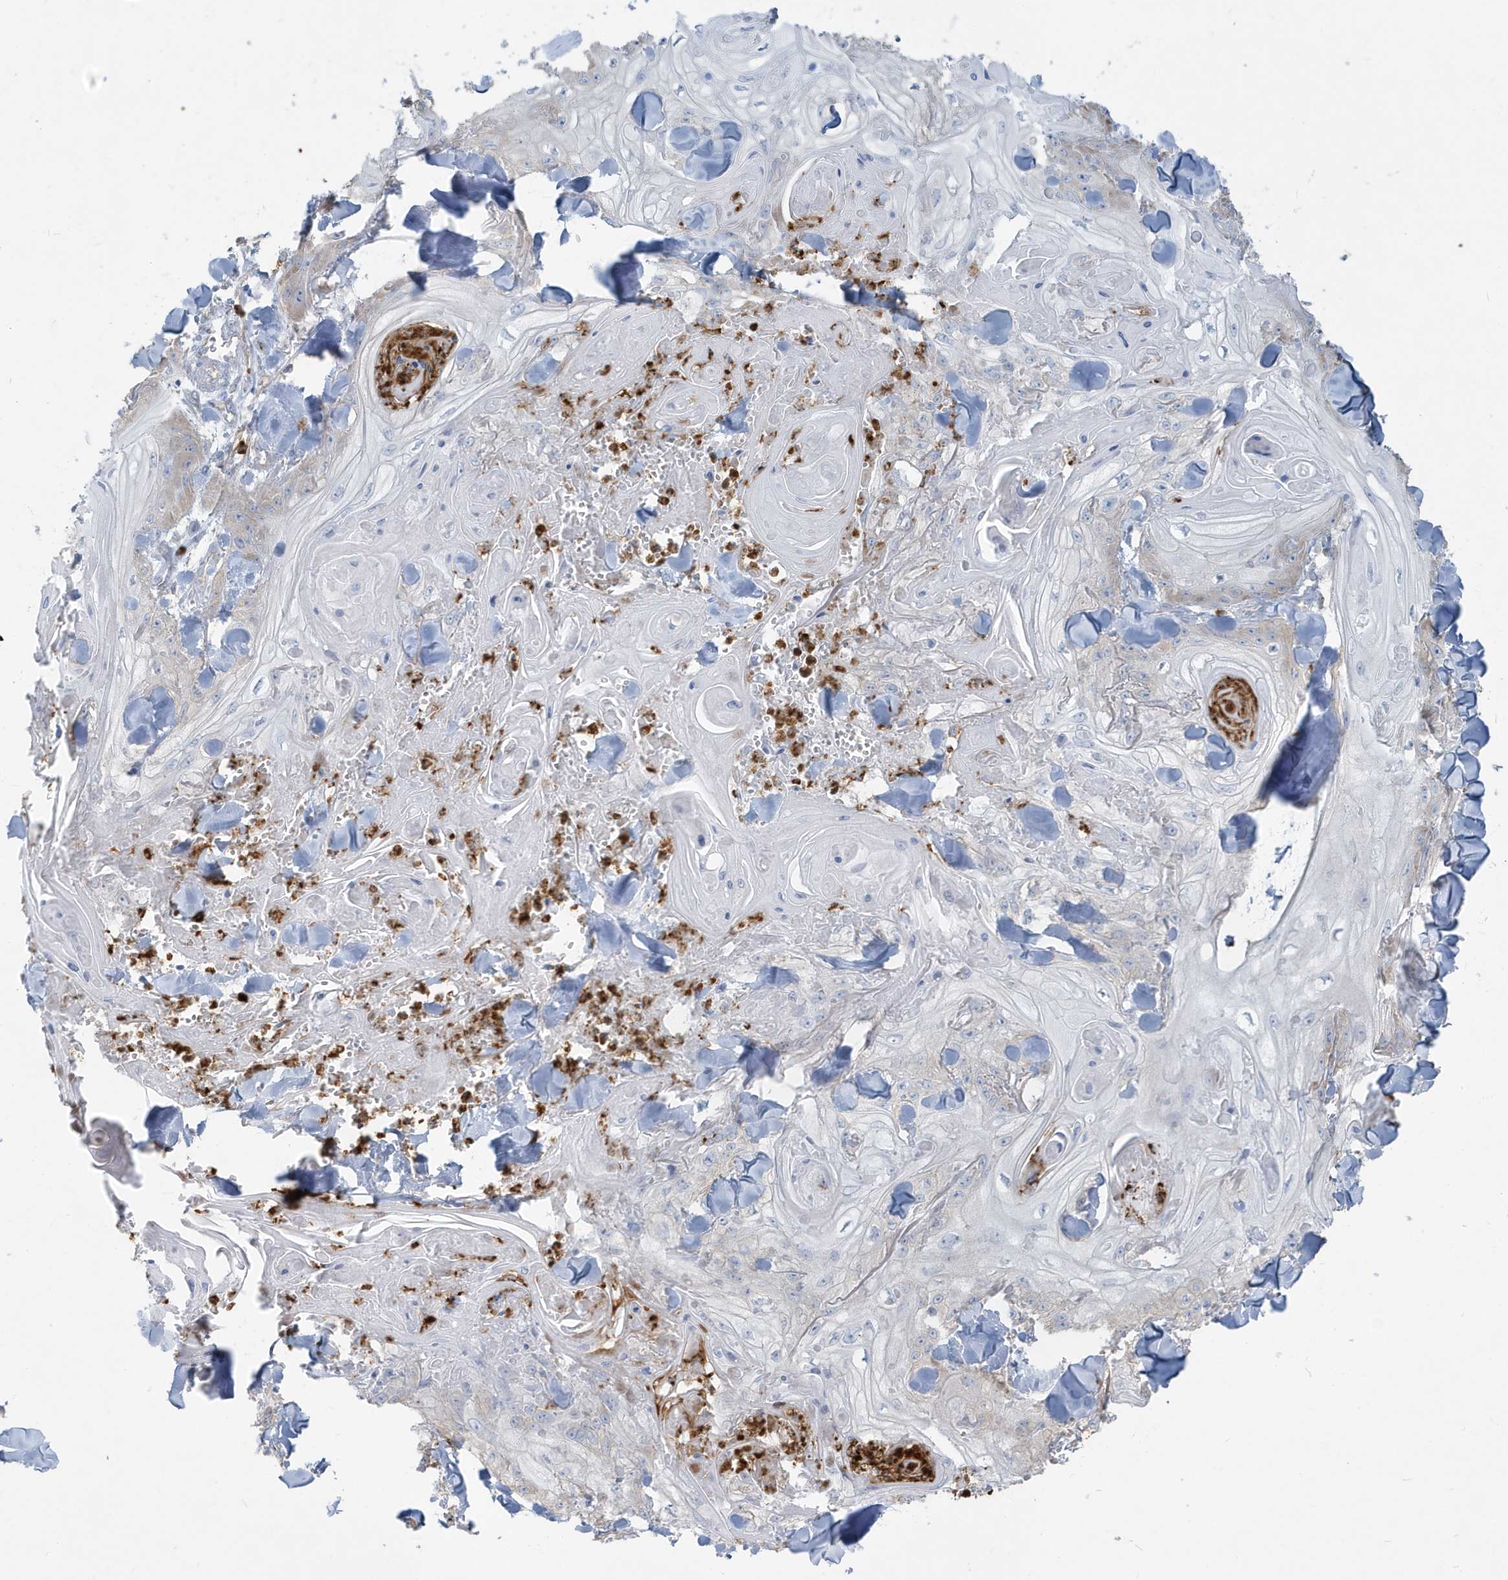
{"staining": {"intensity": "negative", "quantity": "none", "location": "none"}, "tissue": "skin cancer", "cell_type": "Tumor cells", "image_type": "cancer", "snomed": [{"axis": "morphology", "description": "Squamous cell carcinoma, NOS"}, {"axis": "topography", "description": "Skin"}], "caption": "A photomicrograph of human skin cancer is negative for staining in tumor cells. (DAB IHC with hematoxylin counter stain).", "gene": "CCNJ", "patient": {"sex": "male", "age": 74}}